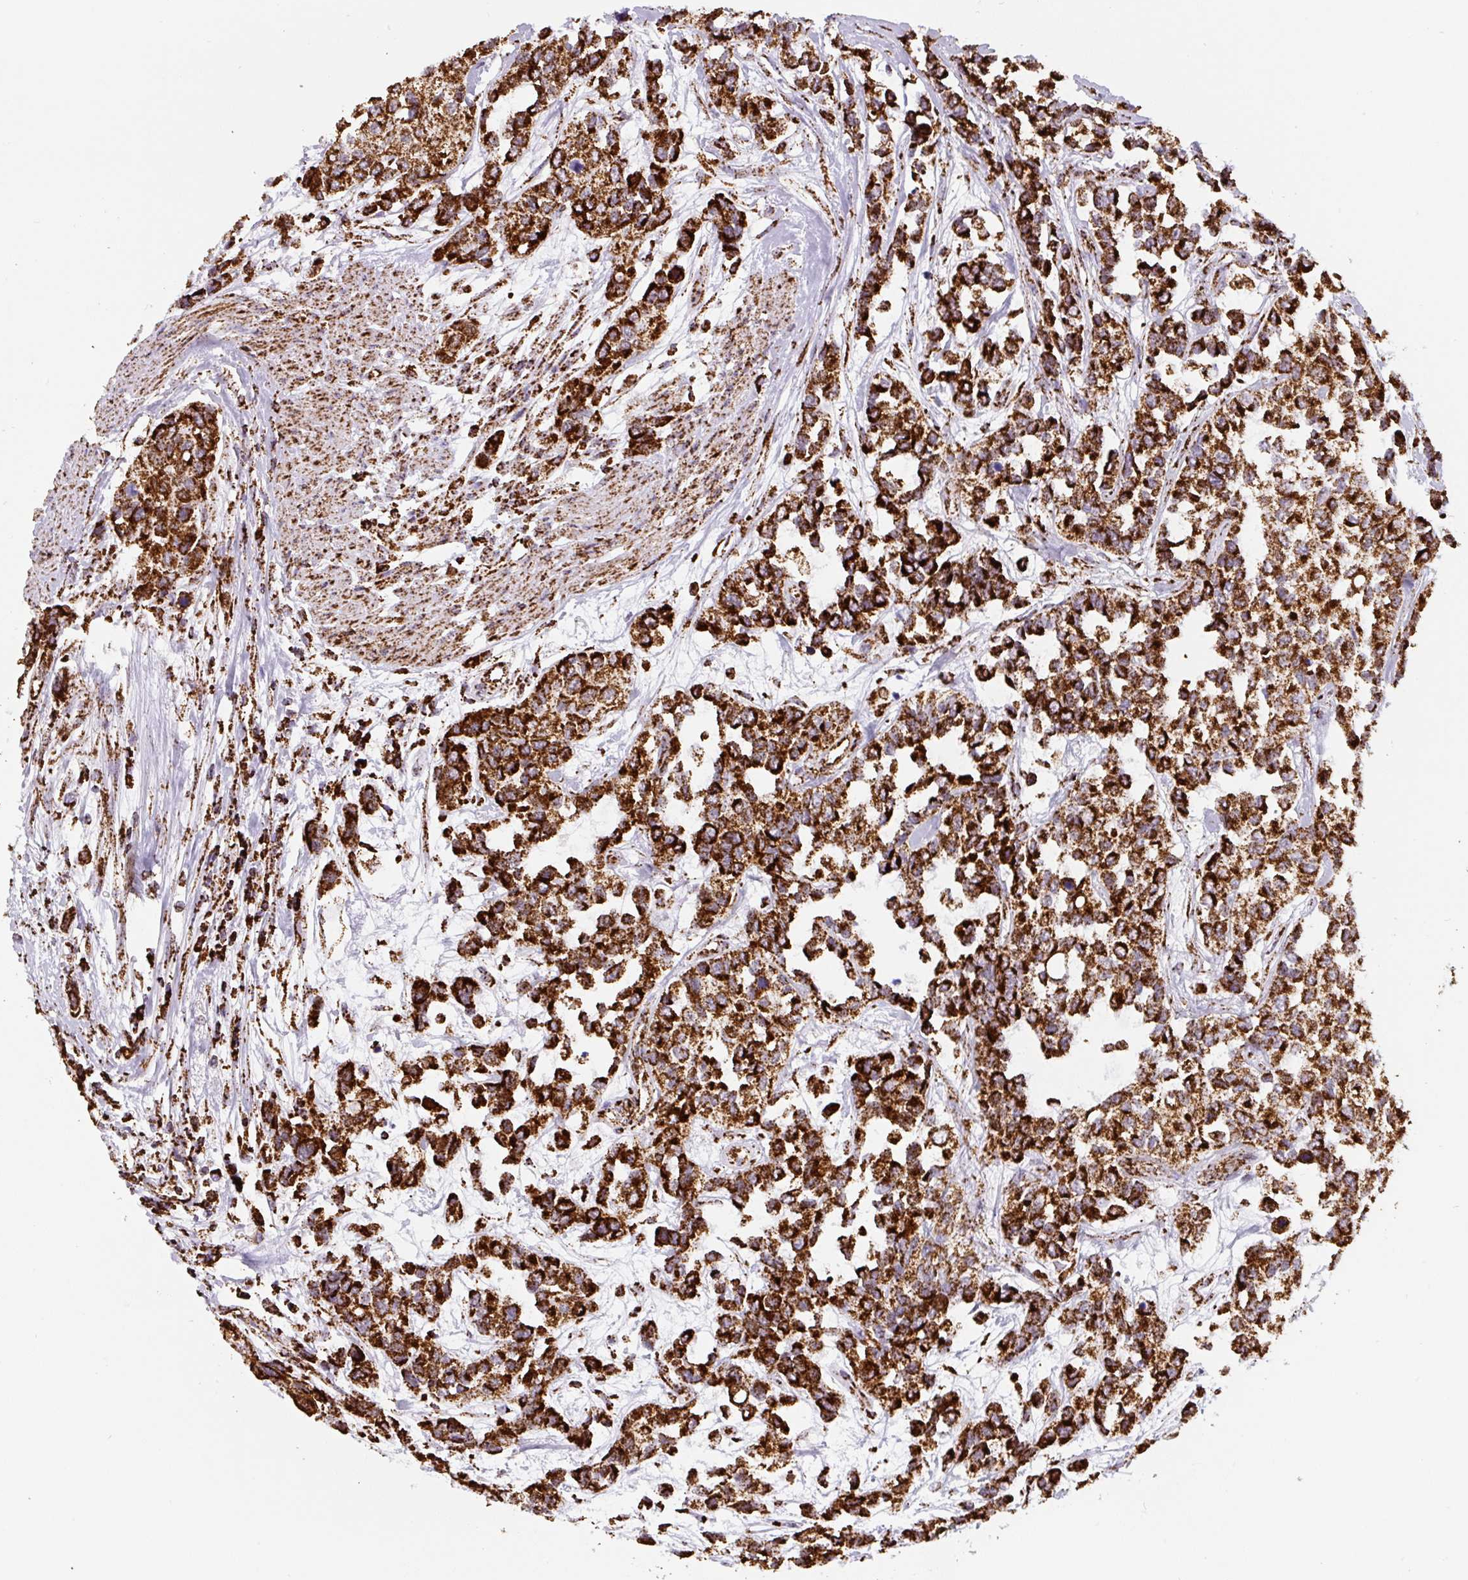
{"staining": {"intensity": "strong", "quantity": ">75%", "location": "cytoplasmic/membranous"}, "tissue": "urothelial cancer", "cell_type": "Tumor cells", "image_type": "cancer", "snomed": [{"axis": "morphology", "description": "Normal tissue, NOS"}, {"axis": "morphology", "description": "Urothelial carcinoma, High grade"}, {"axis": "topography", "description": "Vascular tissue"}, {"axis": "topography", "description": "Urinary bladder"}], "caption": "A histopathology image of urothelial carcinoma (high-grade) stained for a protein displays strong cytoplasmic/membranous brown staining in tumor cells.", "gene": "ATP5F1A", "patient": {"sex": "female", "age": 56}}